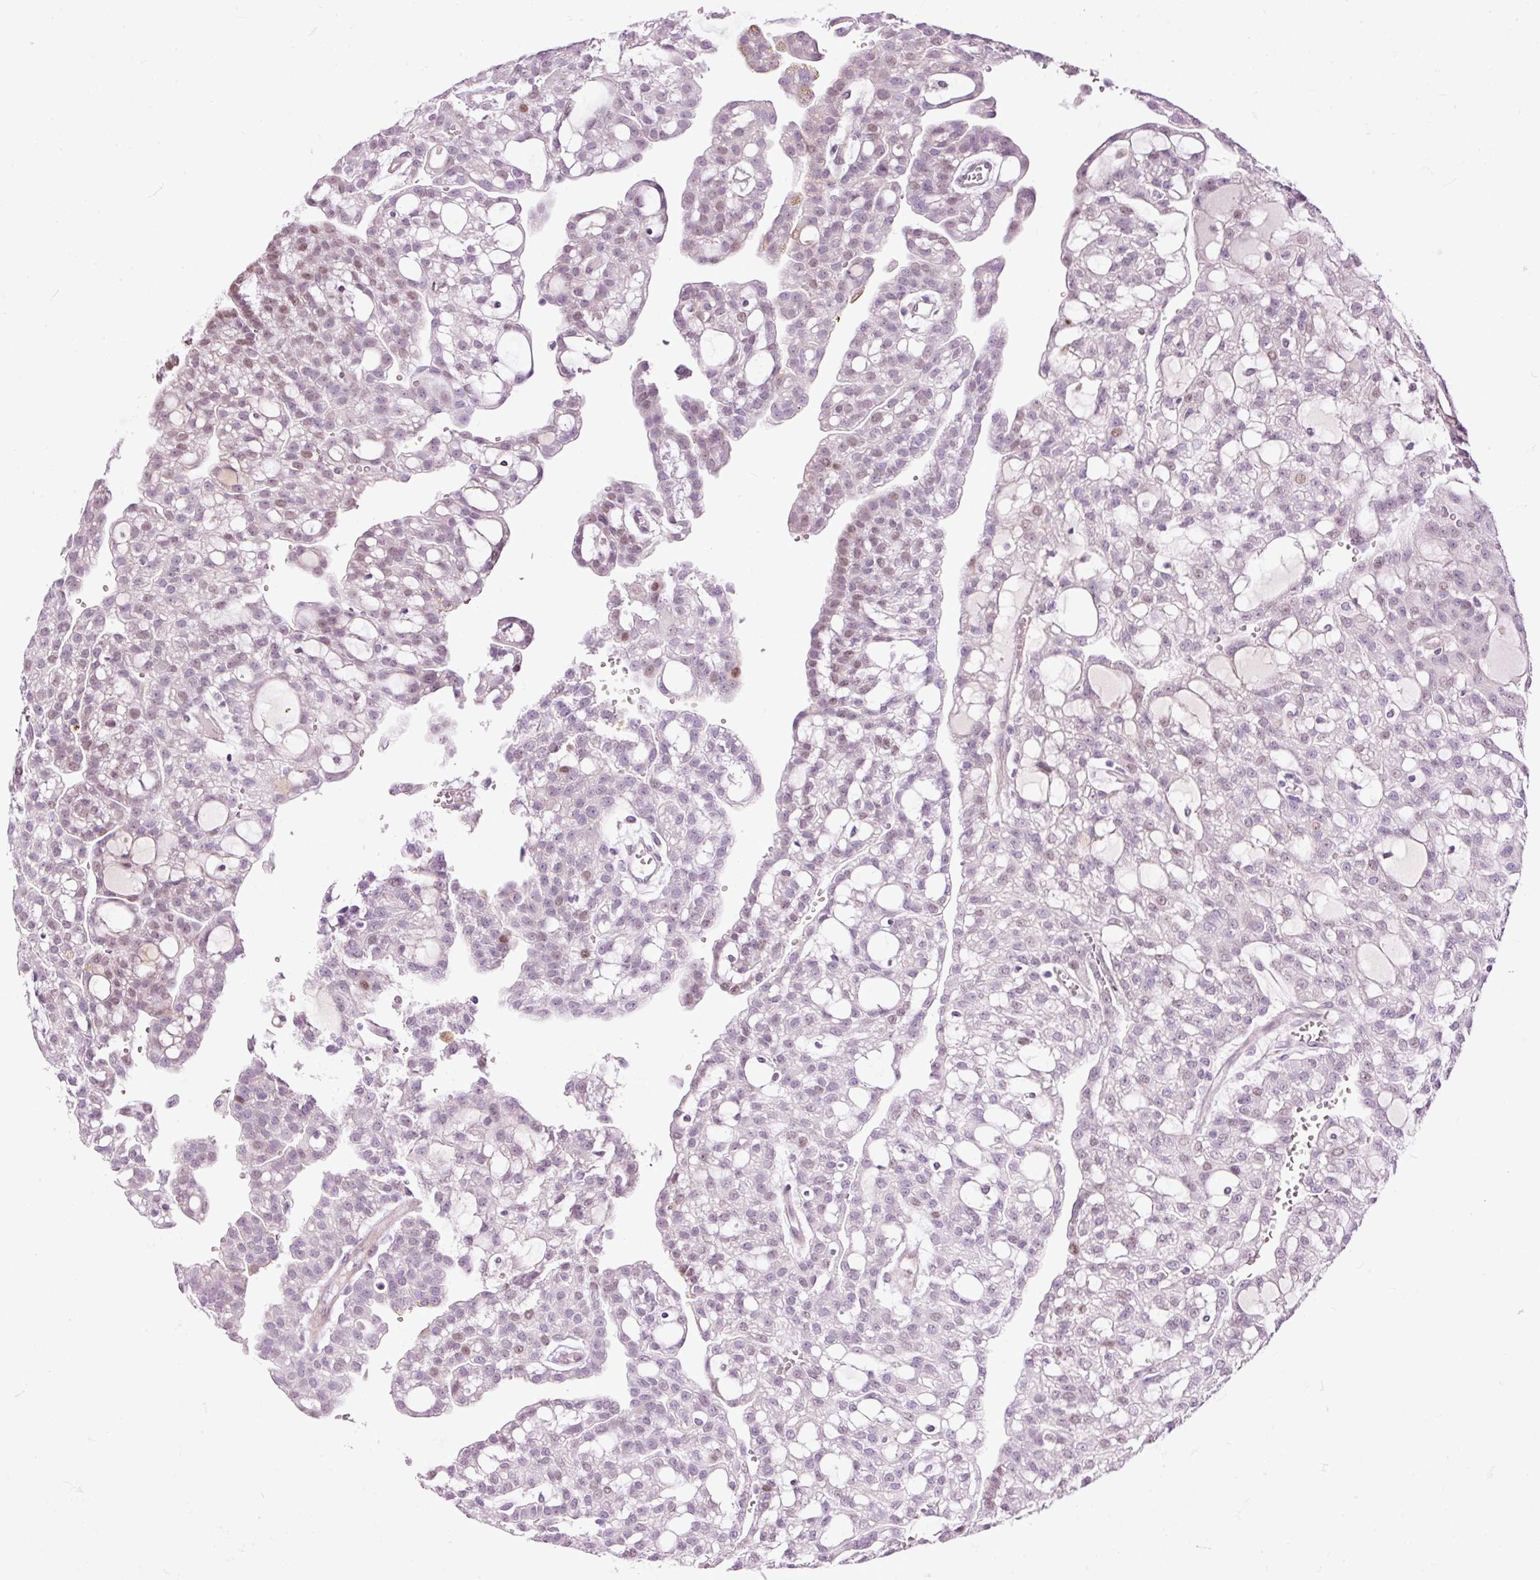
{"staining": {"intensity": "moderate", "quantity": "<25%", "location": "nuclear"}, "tissue": "renal cancer", "cell_type": "Tumor cells", "image_type": "cancer", "snomed": [{"axis": "morphology", "description": "Adenocarcinoma, NOS"}, {"axis": "topography", "description": "Kidney"}], "caption": "Adenocarcinoma (renal) stained for a protein displays moderate nuclear positivity in tumor cells.", "gene": "FCRL4", "patient": {"sex": "male", "age": 63}}